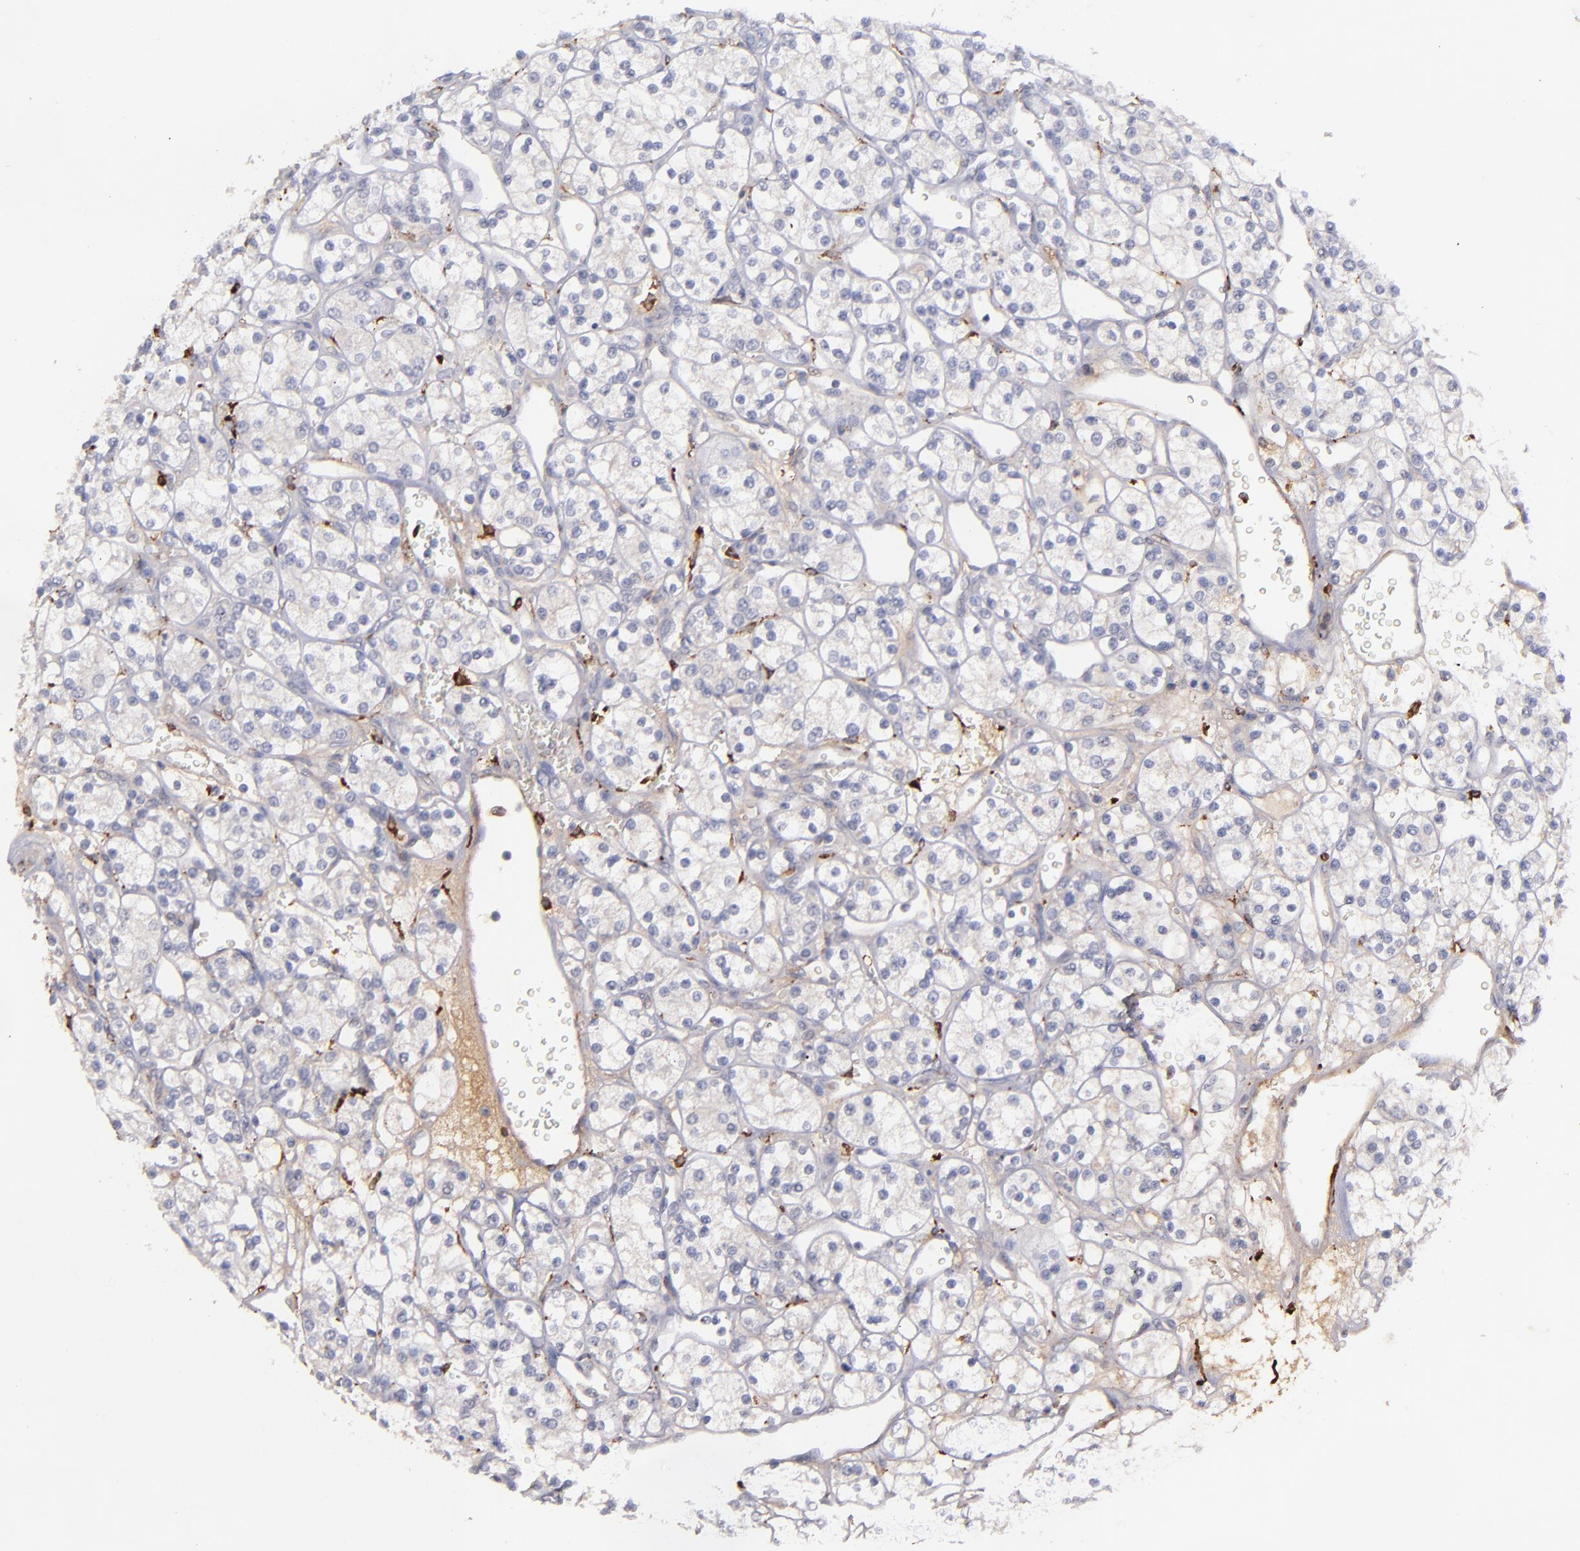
{"staining": {"intensity": "negative", "quantity": "none", "location": "none"}, "tissue": "renal cancer", "cell_type": "Tumor cells", "image_type": "cancer", "snomed": [{"axis": "morphology", "description": "Adenocarcinoma, NOS"}, {"axis": "topography", "description": "Kidney"}], "caption": "An immunohistochemistry image of adenocarcinoma (renal) is shown. There is no staining in tumor cells of adenocarcinoma (renal).", "gene": "C1QA", "patient": {"sex": "female", "age": 62}}